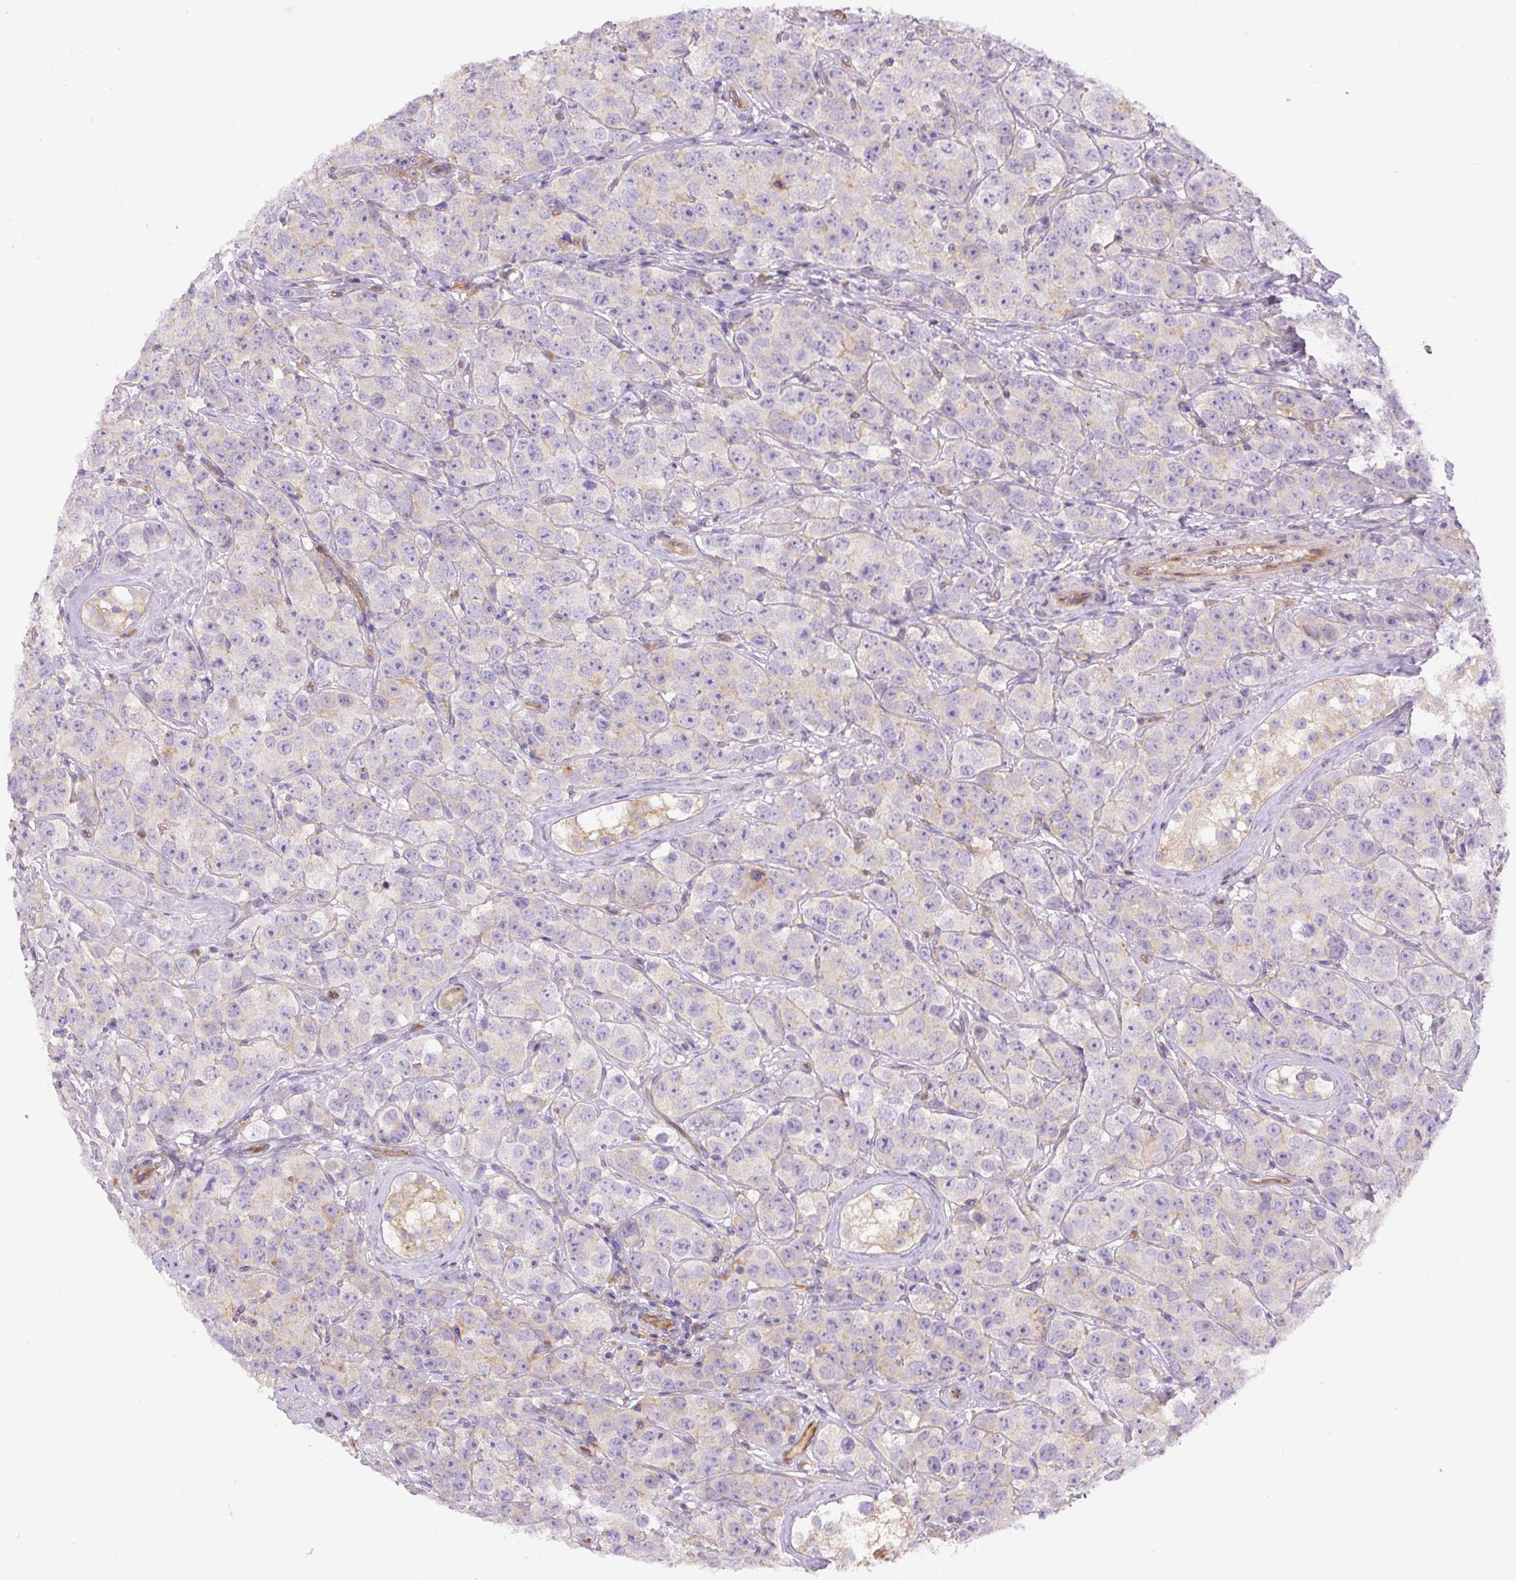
{"staining": {"intensity": "weak", "quantity": "<25%", "location": "cytoplasmic/membranous"}, "tissue": "testis cancer", "cell_type": "Tumor cells", "image_type": "cancer", "snomed": [{"axis": "morphology", "description": "Seminoma, NOS"}, {"axis": "topography", "description": "Testis"}], "caption": "This is a photomicrograph of immunohistochemistry (IHC) staining of testis seminoma, which shows no positivity in tumor cells.", "gene": "DAPK1", "patient": {"sex": "male", "age": 28}}